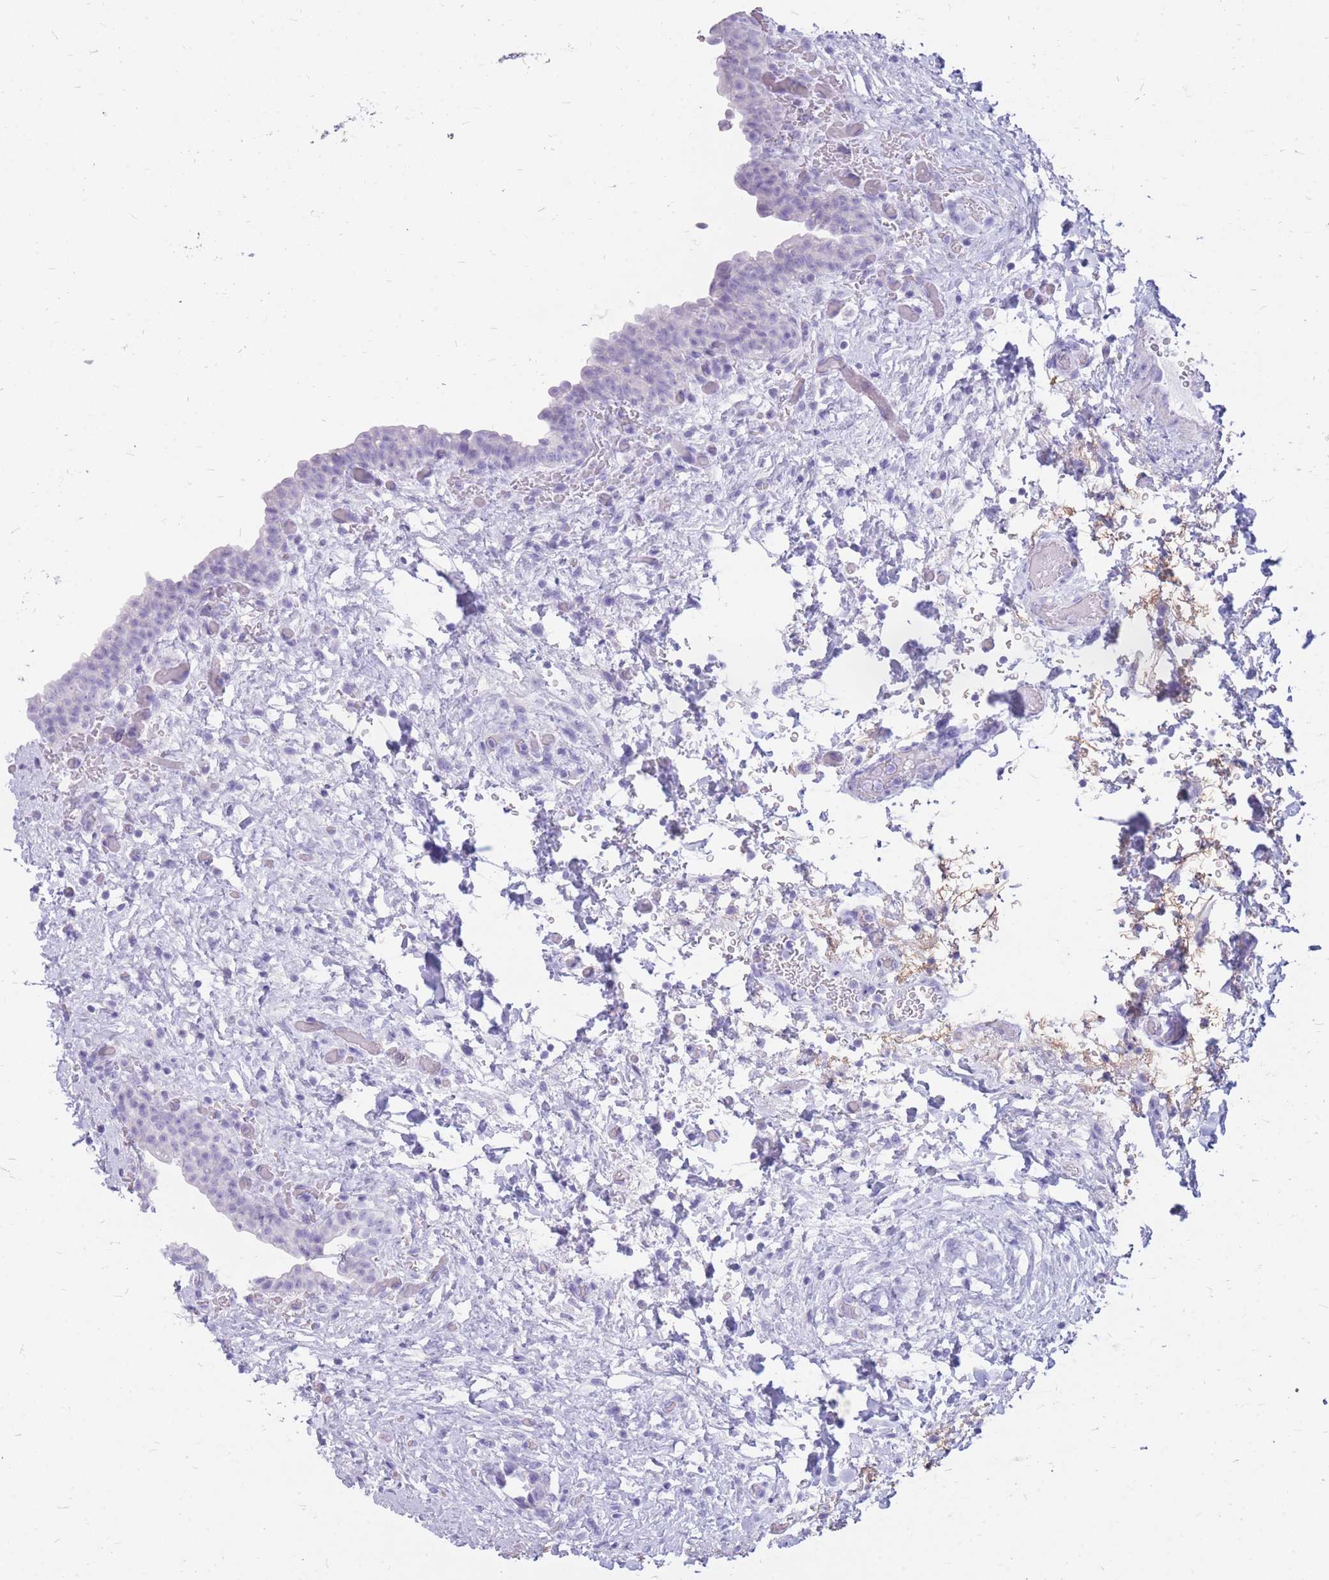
{"staining": {"intensity": "negative", "quantity": "none", "location": "none"}, "tissue": "urinary bladder", "cell_type": "Urothelial cells", "image_type": "normal", "snomed": [{"axis": "morphology", "description": "Normal tissue, NOS"}, {"axis": "topography", "description": "Urinary bladder"}], "caption": "Urothelial cells are negative for brown protein staining in normal urinary bladder. (Brightfield microscopy of DAB (3,3'-diaminobenzidine) immunohistochemistry (IHC) at high magnification).", "gene": "CYP21A2", "patient": {"sex": "male", "age": 69}}